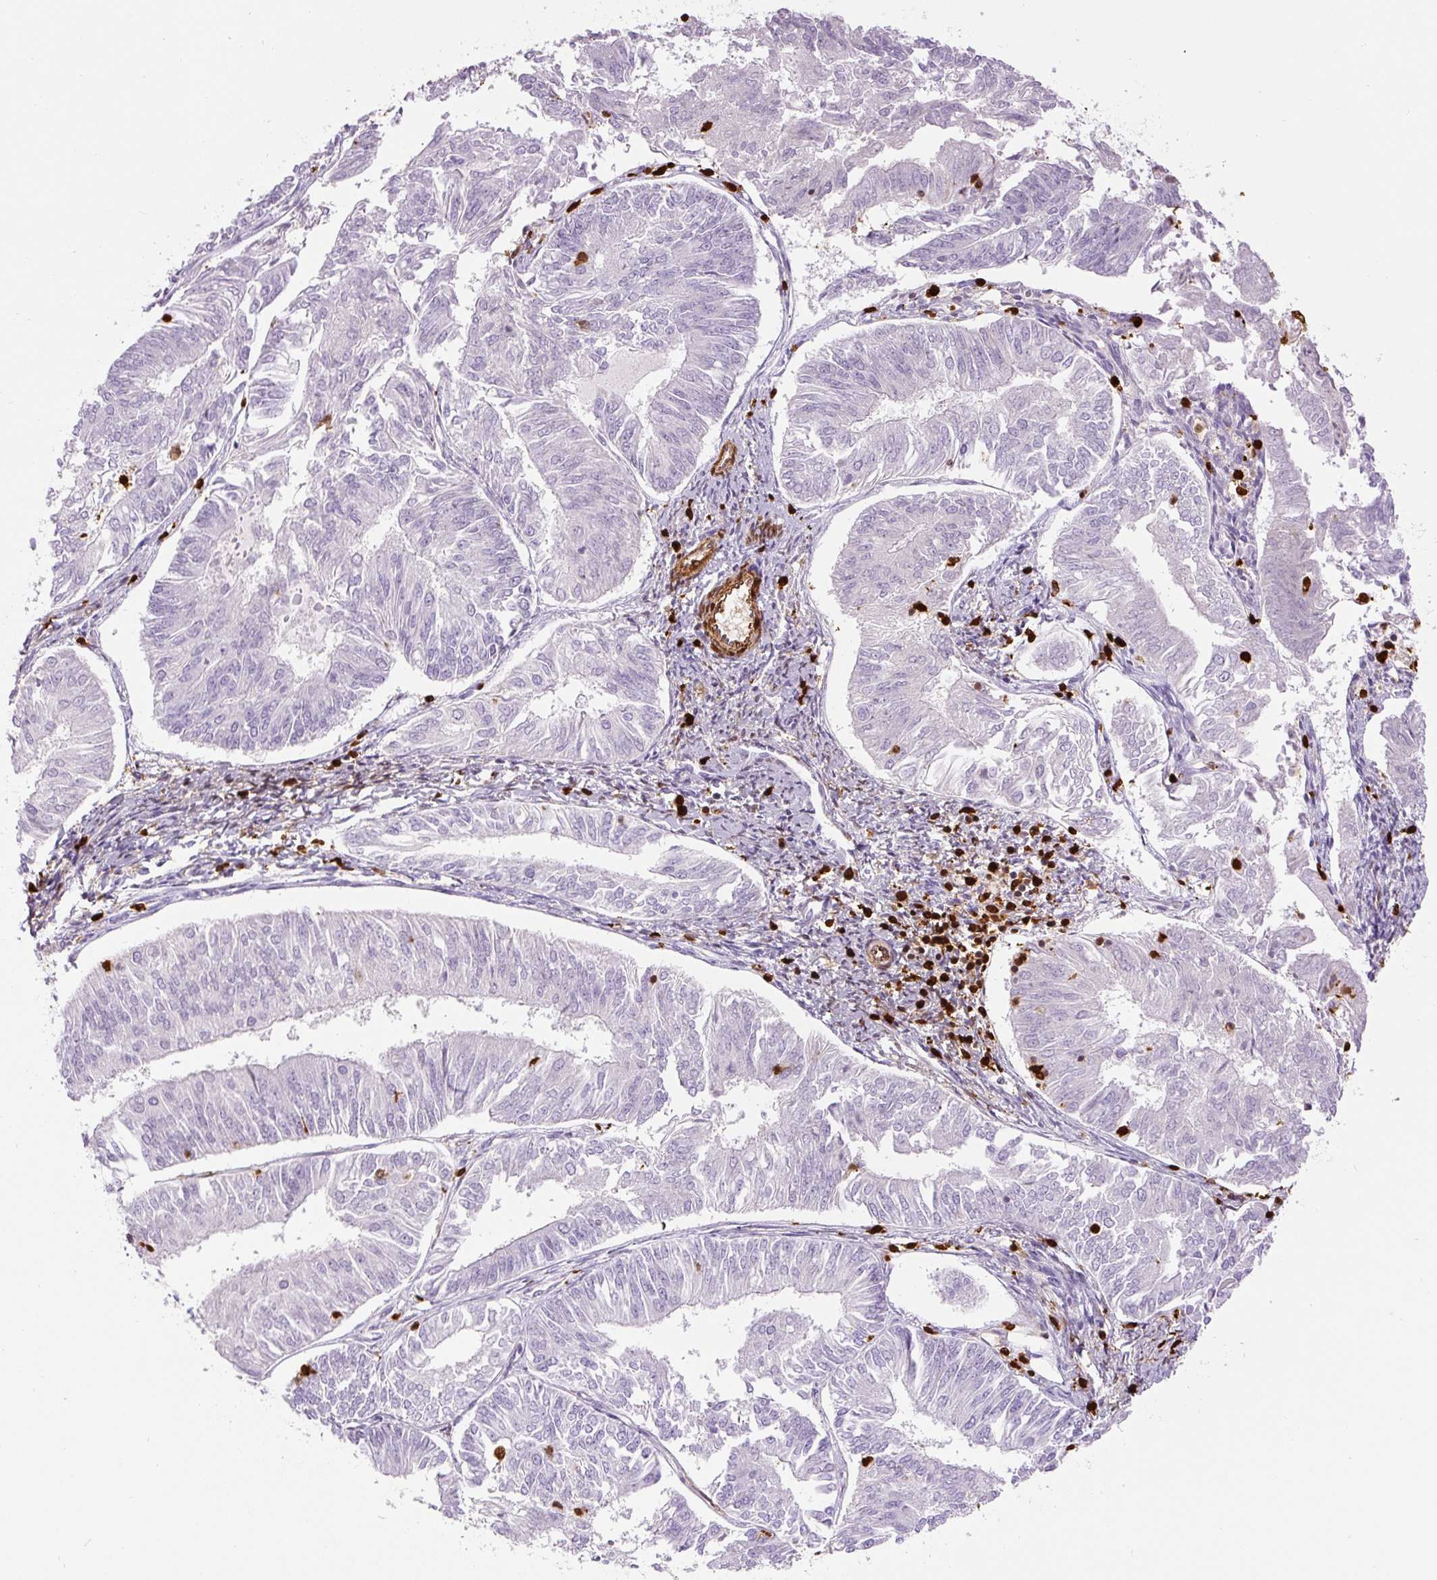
{"staining": {"intensity": "negative", "quantity": "none", "location": "none"}, "tissue": "endometrial cancer", "cell_type": "Tumor cells", "image_type": "cancer", "snomed": [{"axis": "morphology", "description": "Adenocarcinoma, NOS"}, {"axis": "topography", "description": "Endometrium"}], "caption": "The IHC micrograph has no significant expression in tumor cells of endometrial cancer (adenocarcinoma) tissue.", "gene": "S100A4", "patient": {"sex": "female", "age": 58}}